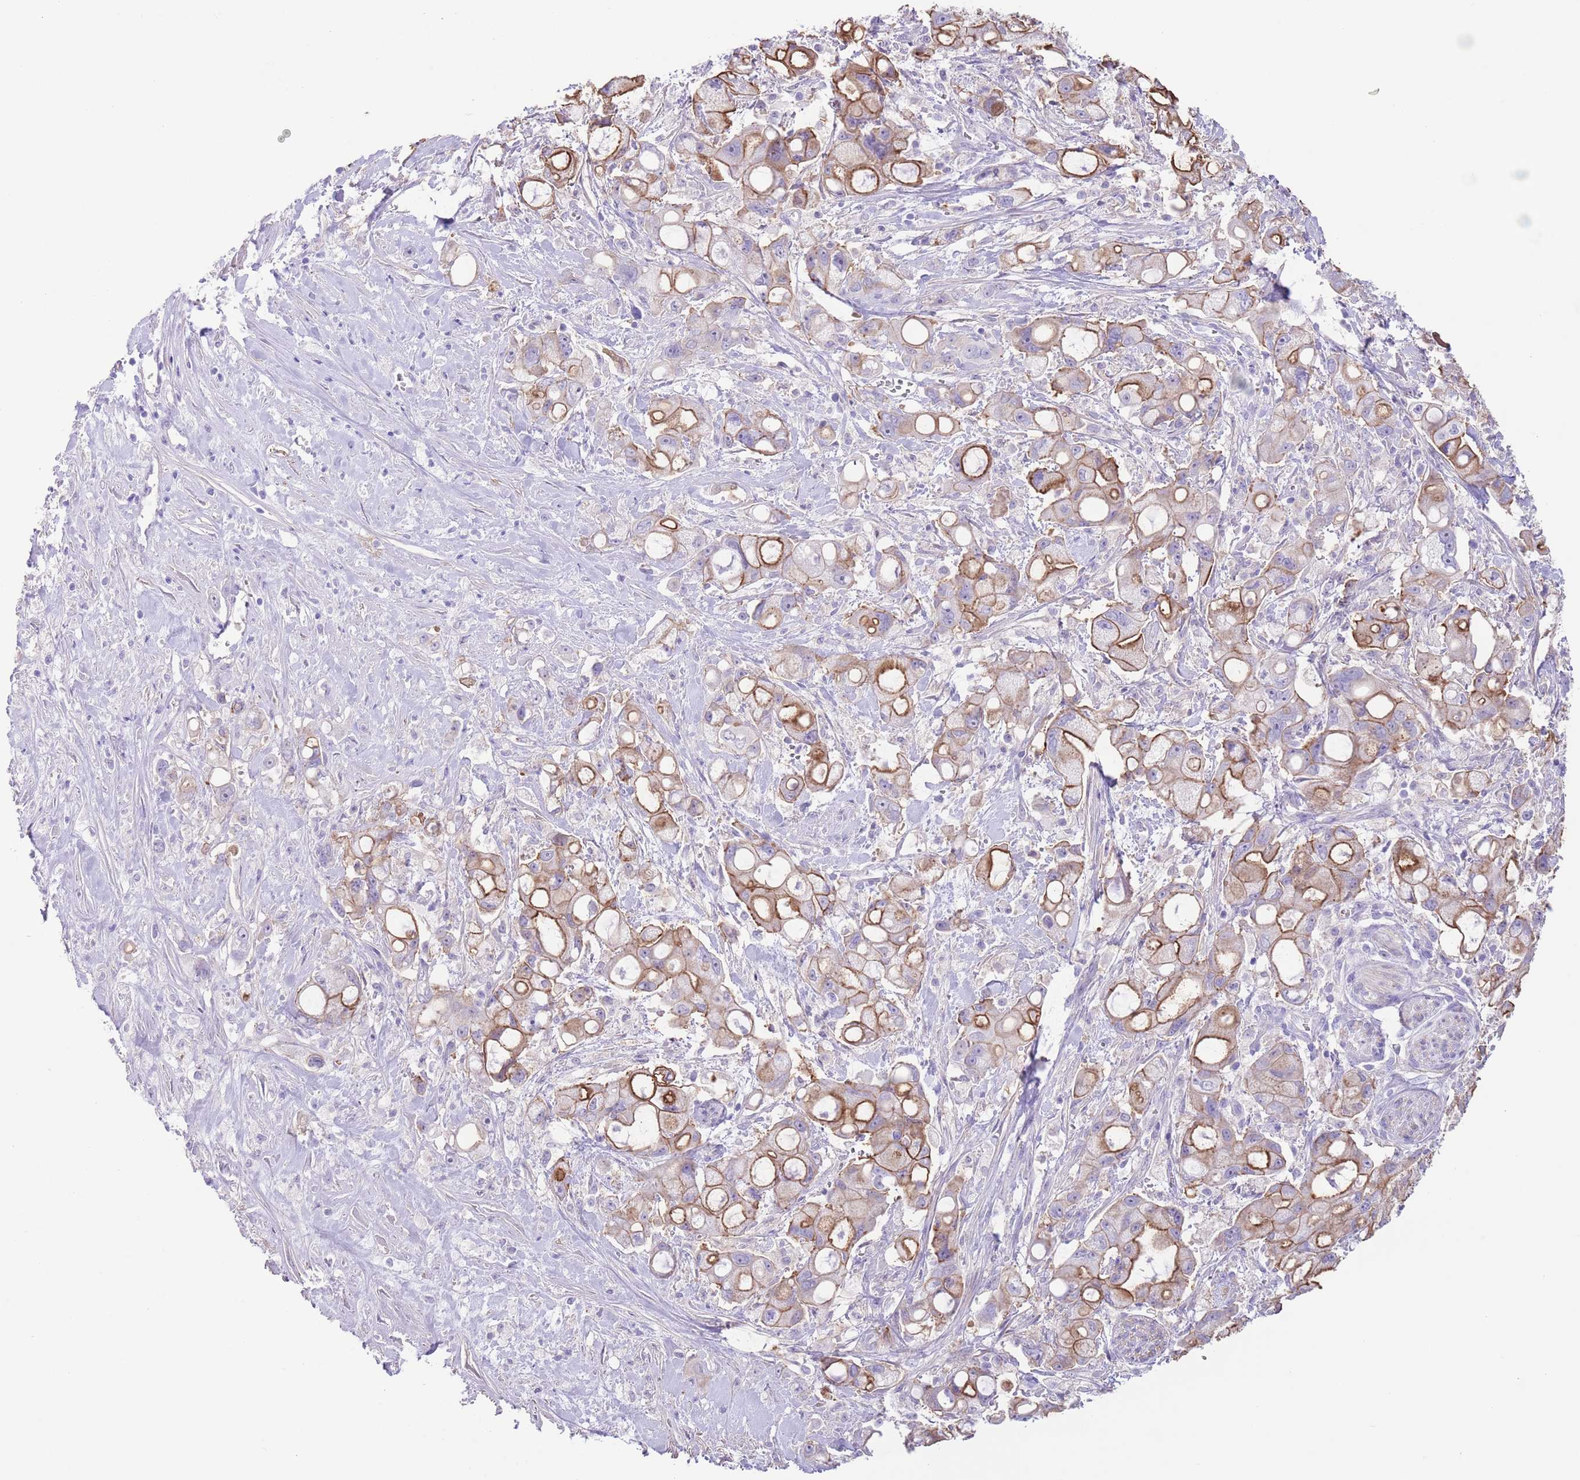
{"staining": {"intensity": "moderate", "quantity": ">75%", "location": "cytoplasmic/membranous"}, "tissue": "pancreatic cancer", "cell_type": "Tumor cells", "image_type": "cancer", "snomed": [{"axis": "morphology", "description": "Adenocarcinoma, NOS"}, {"axis": "topography", "description": "Pancreas"}], "caption": "Immunohistochemical staining of human pancreatic adenocarcinoma displays moderate cytoplasmic/membranous protein positivity in about >75% of tumor cells.", "gene": "IGF1", "patient": {"sex": "male", "age": 68}}